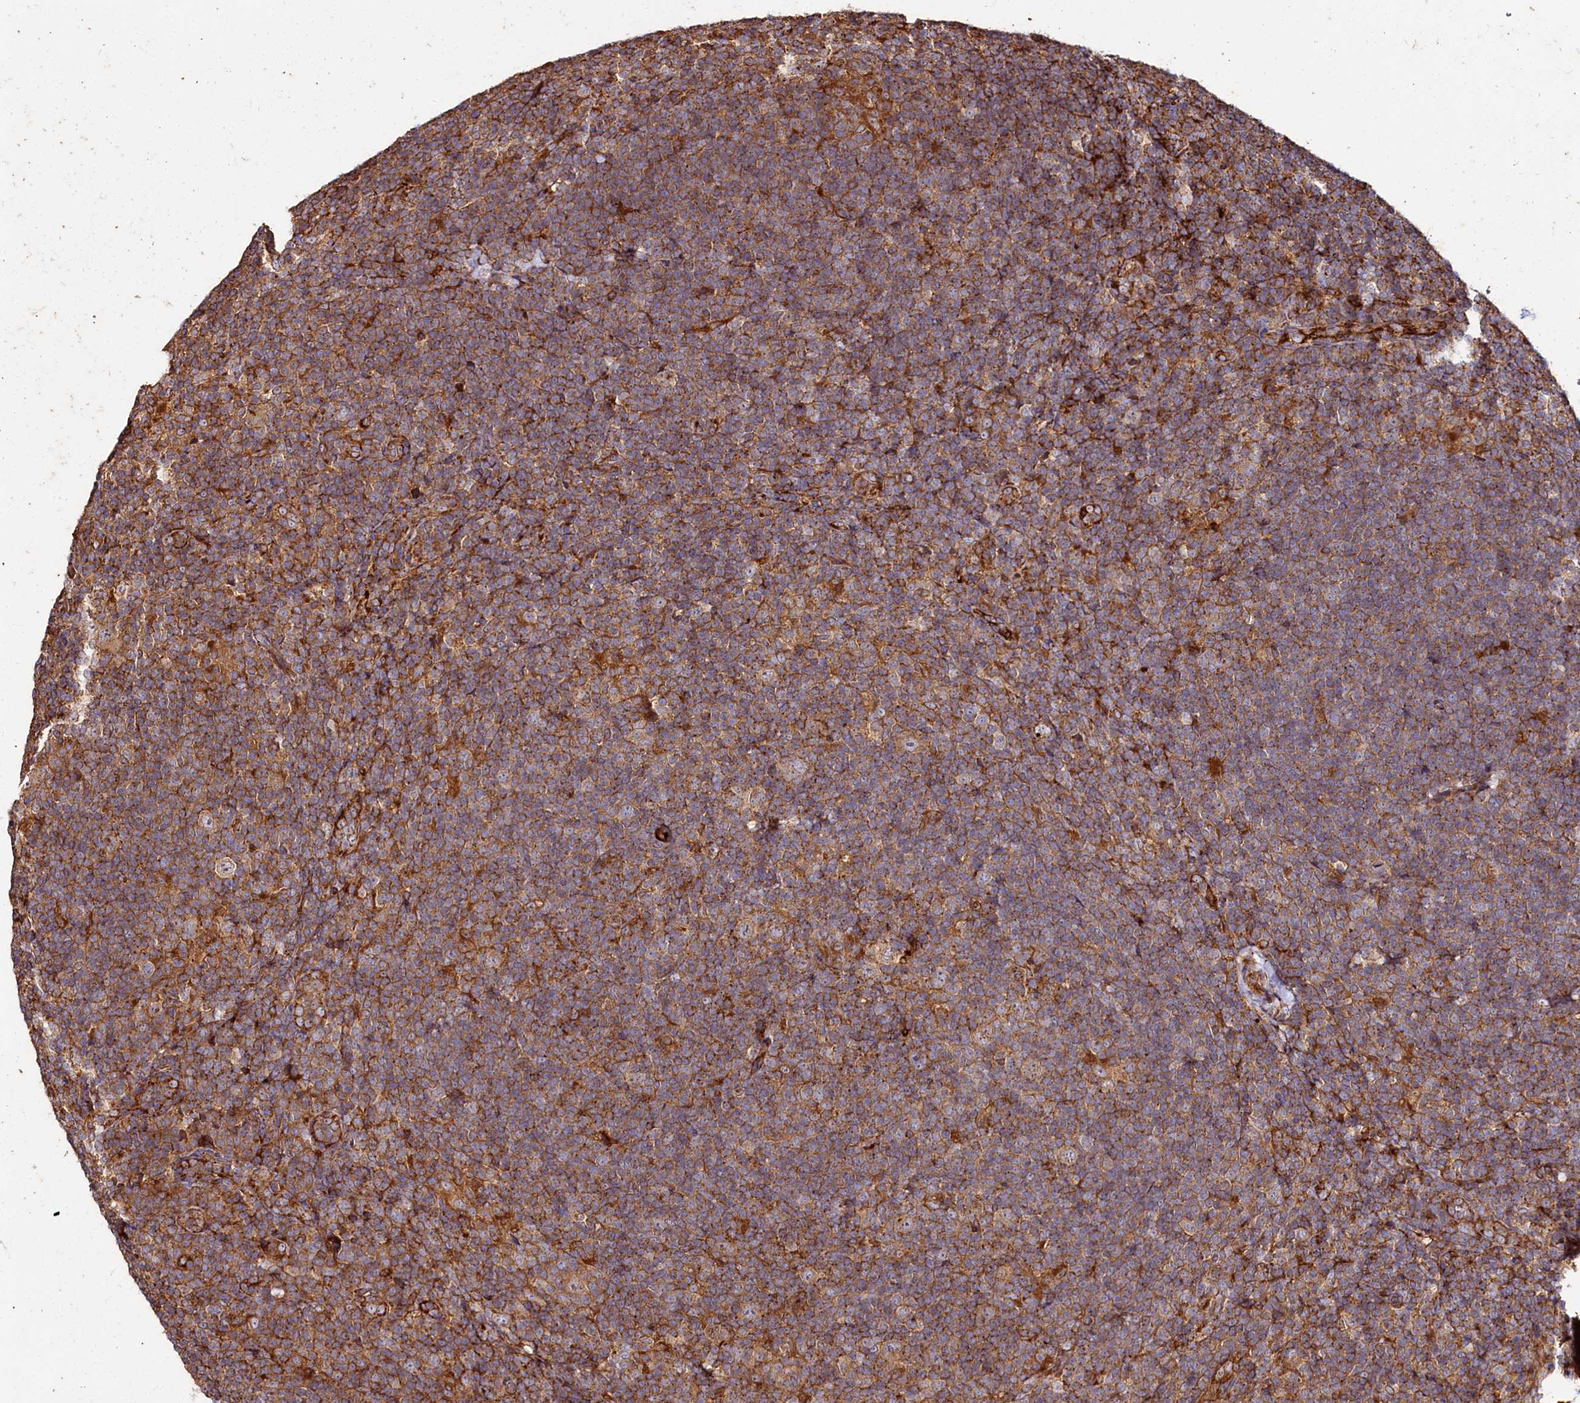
{"staining": {"intensity": "weak", "quantity": ">75%", "location": "cytoplasmic/membranous"}, "tissue": "lymphoma", "cell_type": "Tumor cells", "image_type": "cancer", "snomed": [{"axis": "morphology", "description": "Hodgkin's disease, NOS"}, {"axis": "topography", "description": "Lymph node"}], "caption": "The micrograph reveals staining of lymphoma, revealing weak cytoplasmic/membranous protein staining (brown color) within tumor cells. (Stains: DAB in brown, nuclei in blue, Microscopy: brightfield microscopy at high magnification).", "gene": "WDR73", "patient": {"sex": "female", "age": 57}}